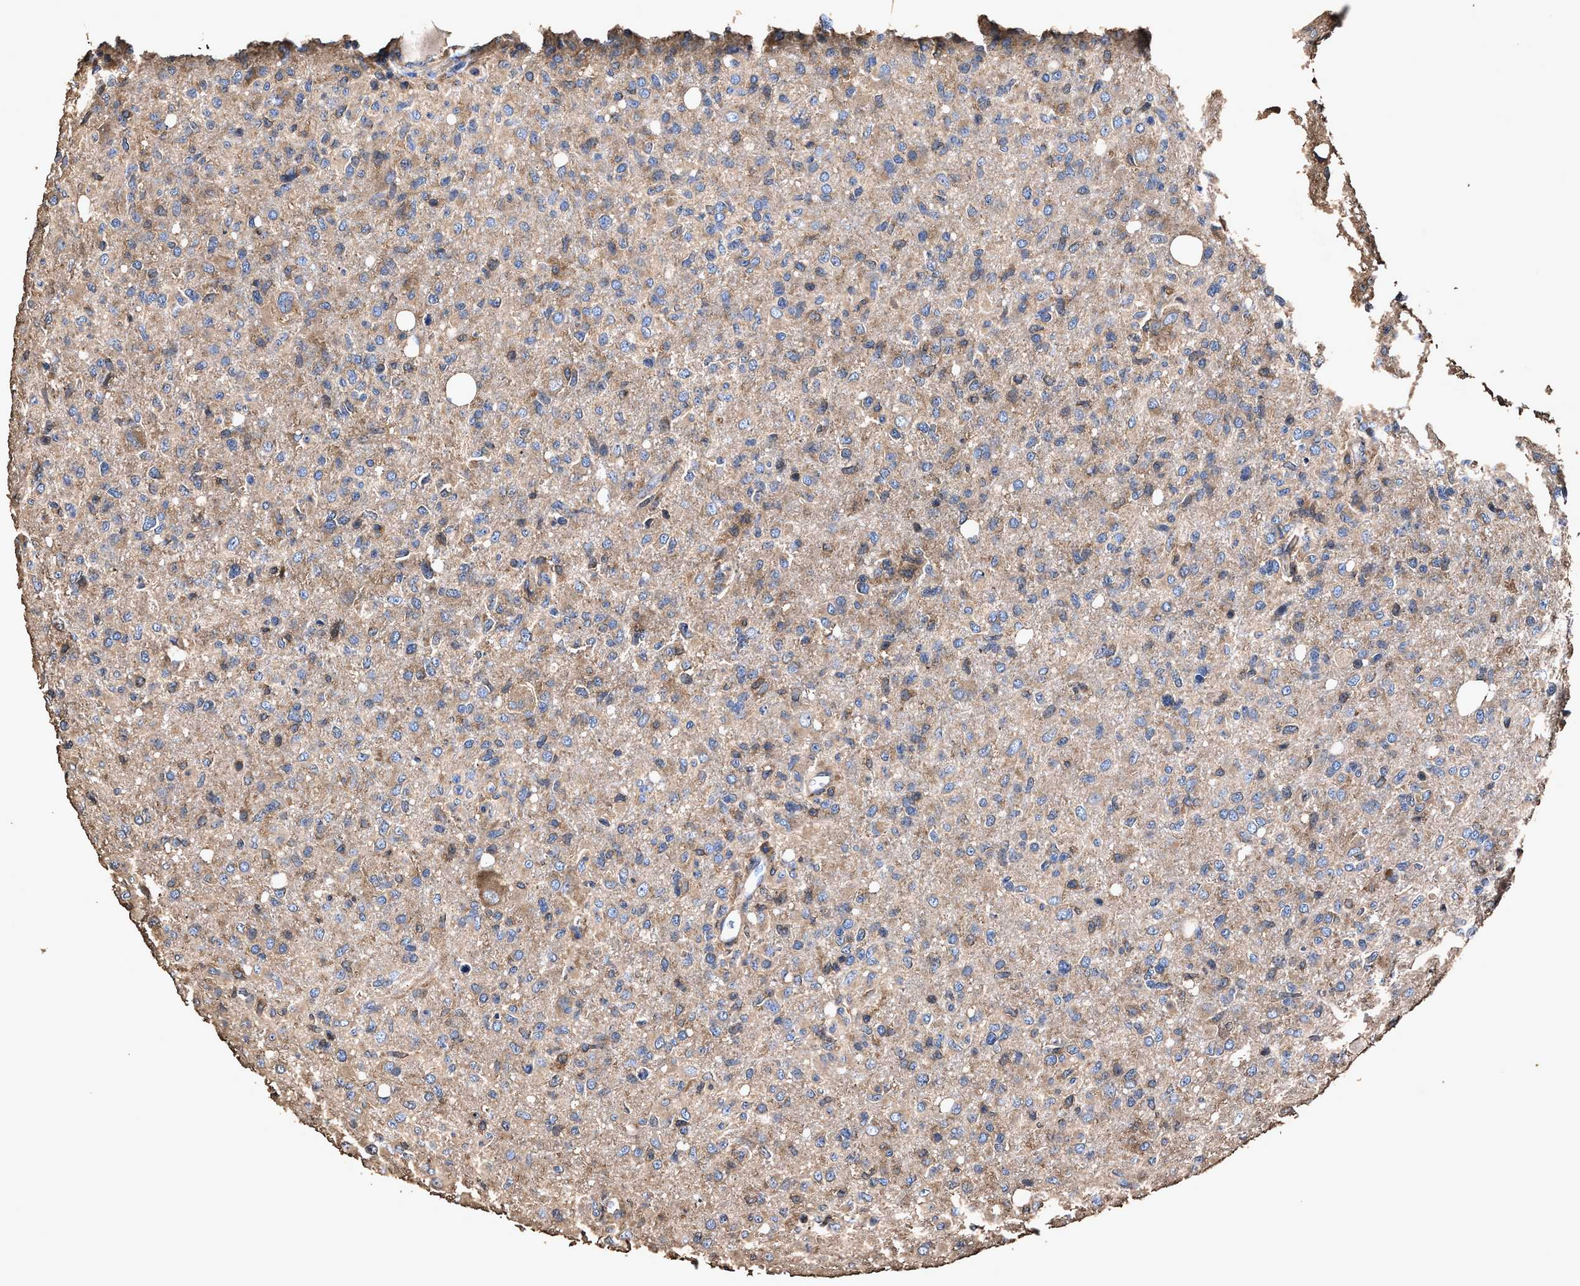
{"staining": {"intensity": "weak", "quantity": "25%-75%", "location": "cytoplasmic/membranous"}, "tissue": "glioma", "cell_type": "Tumor cells", "image_type": "cancer", "snomed": [{"axis": "morphology", "description": "Glioma, malignant, High grade"}, {"axis": "topography", "description": "Brain"}], "caption": "An immunohistochemistry (IHC) histopathology image of neoplastic tissue is shown. Protein staining in brown shows weak cytoplasmic/membranous positivity in high-grade glioma (malignant) within tumor cells. (DAB (3,3'-diaminobenzidine) IHC, brown staining for protein, blue staining for nuclei).", "gene": "ZMYND19", "patient": {"sex": "female", "age": 57}}